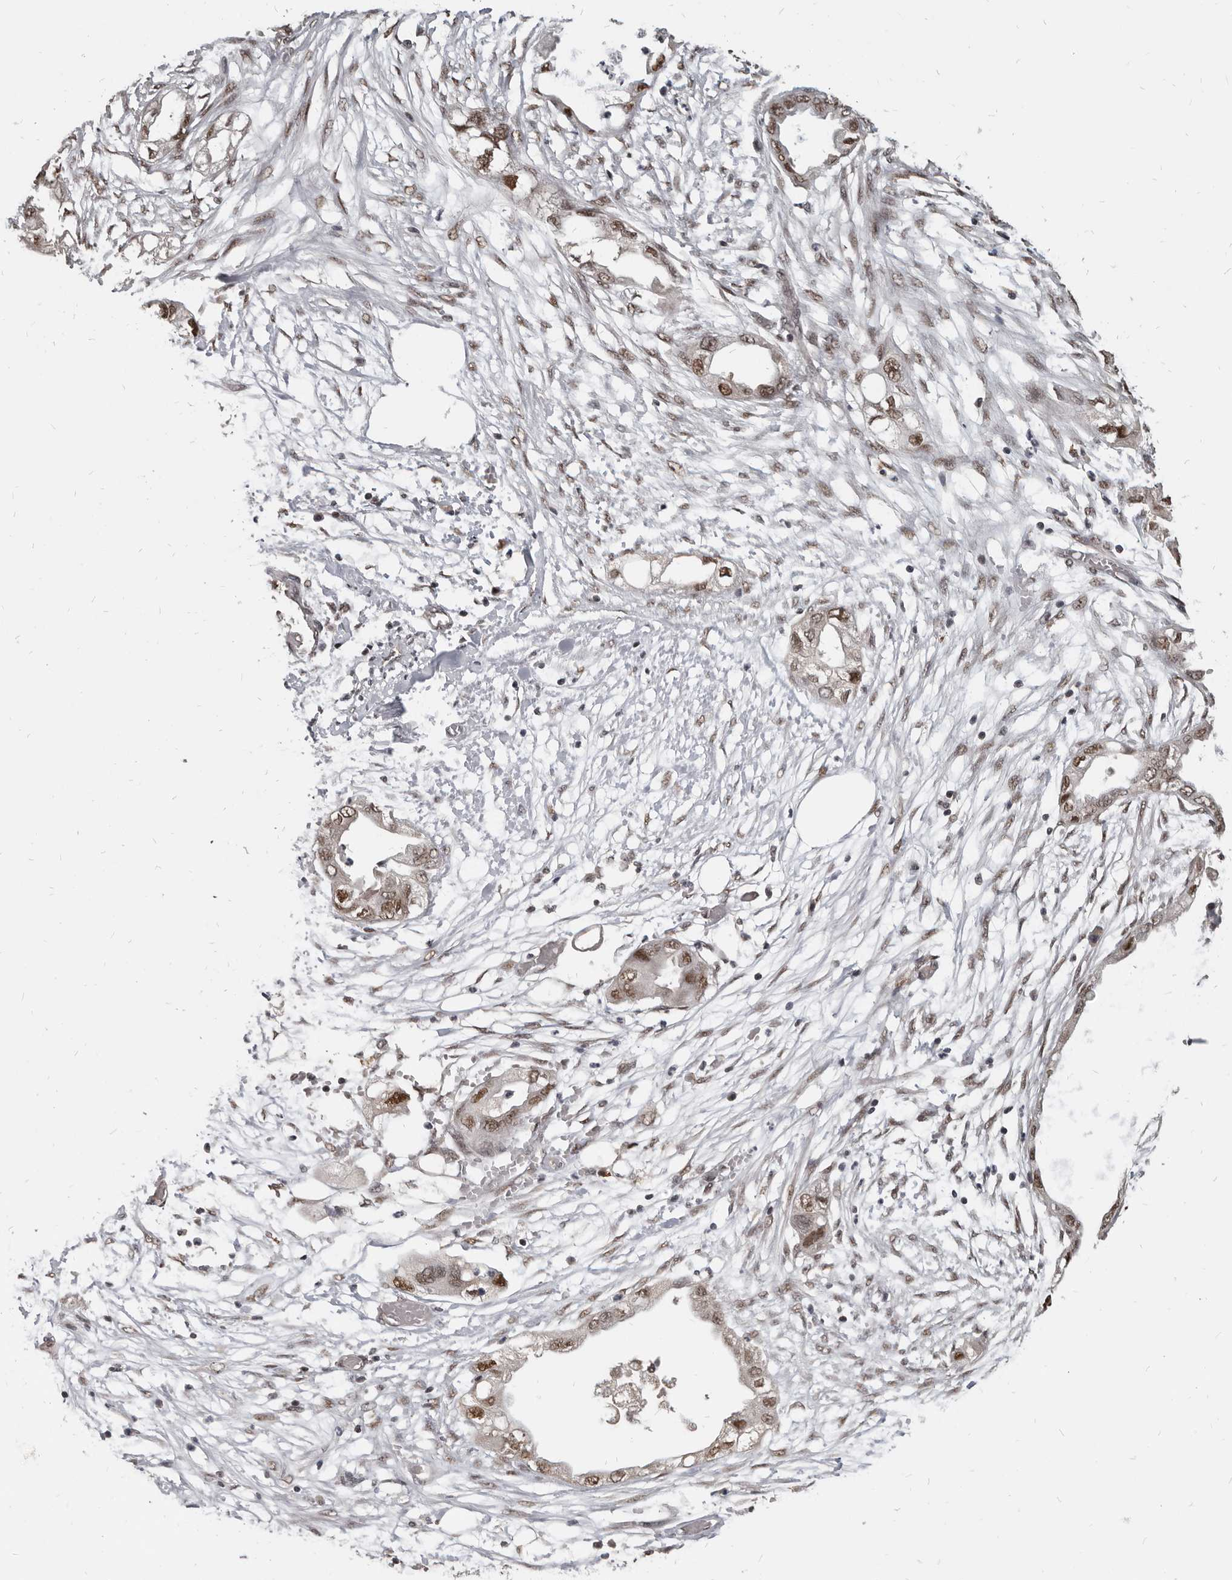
{"staining": {"intensity": "moderate", "quantity": ">75%", "location": "nuclear"}, "tissue": "endometrial cancer", "cell_type": "Tumor cells", "image_type": "cancer", "snomed": [{"axis": "morphology", "description": "Adenocarcinoma, NOS"}, {"axis": "morphology", "description": "Adenocarcinoma, metastatic, NOS"}, {"axis": "topography", "description": "Adipose tissue"}, {"axis": "topography", "description": "Endometrium"}], "caption": "Protein analysis of endometrial cancer (adenocarcinoma) tissue exhibits moderate nuclear staining in approximately >75% of tumor cells.", "gene": "ATF5", "patient": {"sex": "female", "age": 67}}